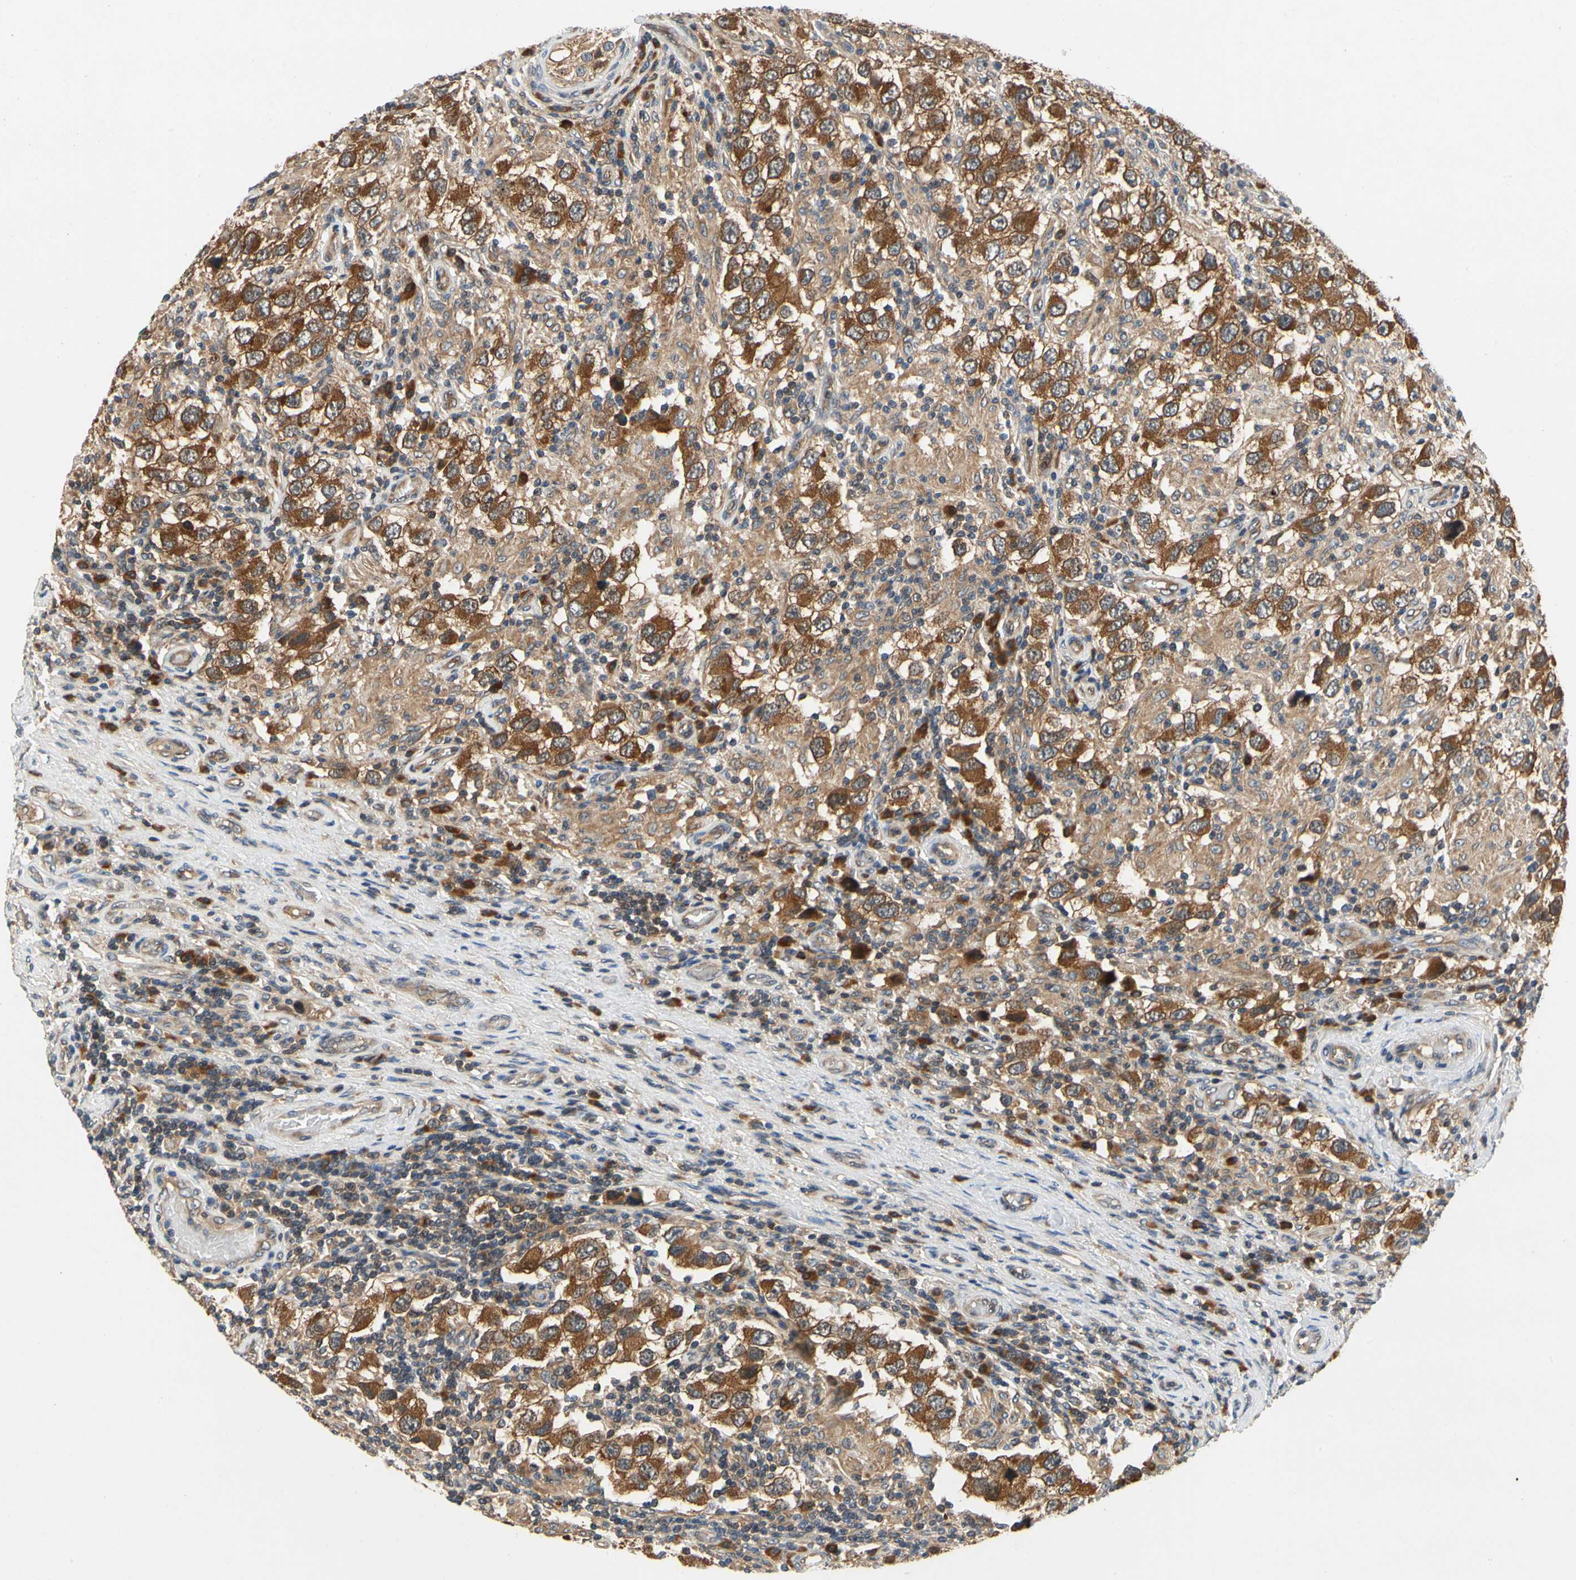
{"staining": {"intensity": "strong", "quantity": ">75%", "location": "cytoplasmic/membranous"}, "tissue": "testis cancer", "cell_type": "Tumor cells", "image_type": "cancer", "snomed": [{"axis": "morphology", "description": "Carcinoma, Embryonal, NOS"}, {"axis": "topography", "description": "Testis"}], "caption": "A high-resolution histopathology image shows immunohistochemistry staining of testis embryonal carcinoma, which displays strong cytoplasmic/membranous positivity in approximately >75% of tumor cells.", "gene": "TDRP", "patient": {"sex": "male", "age": 21}}